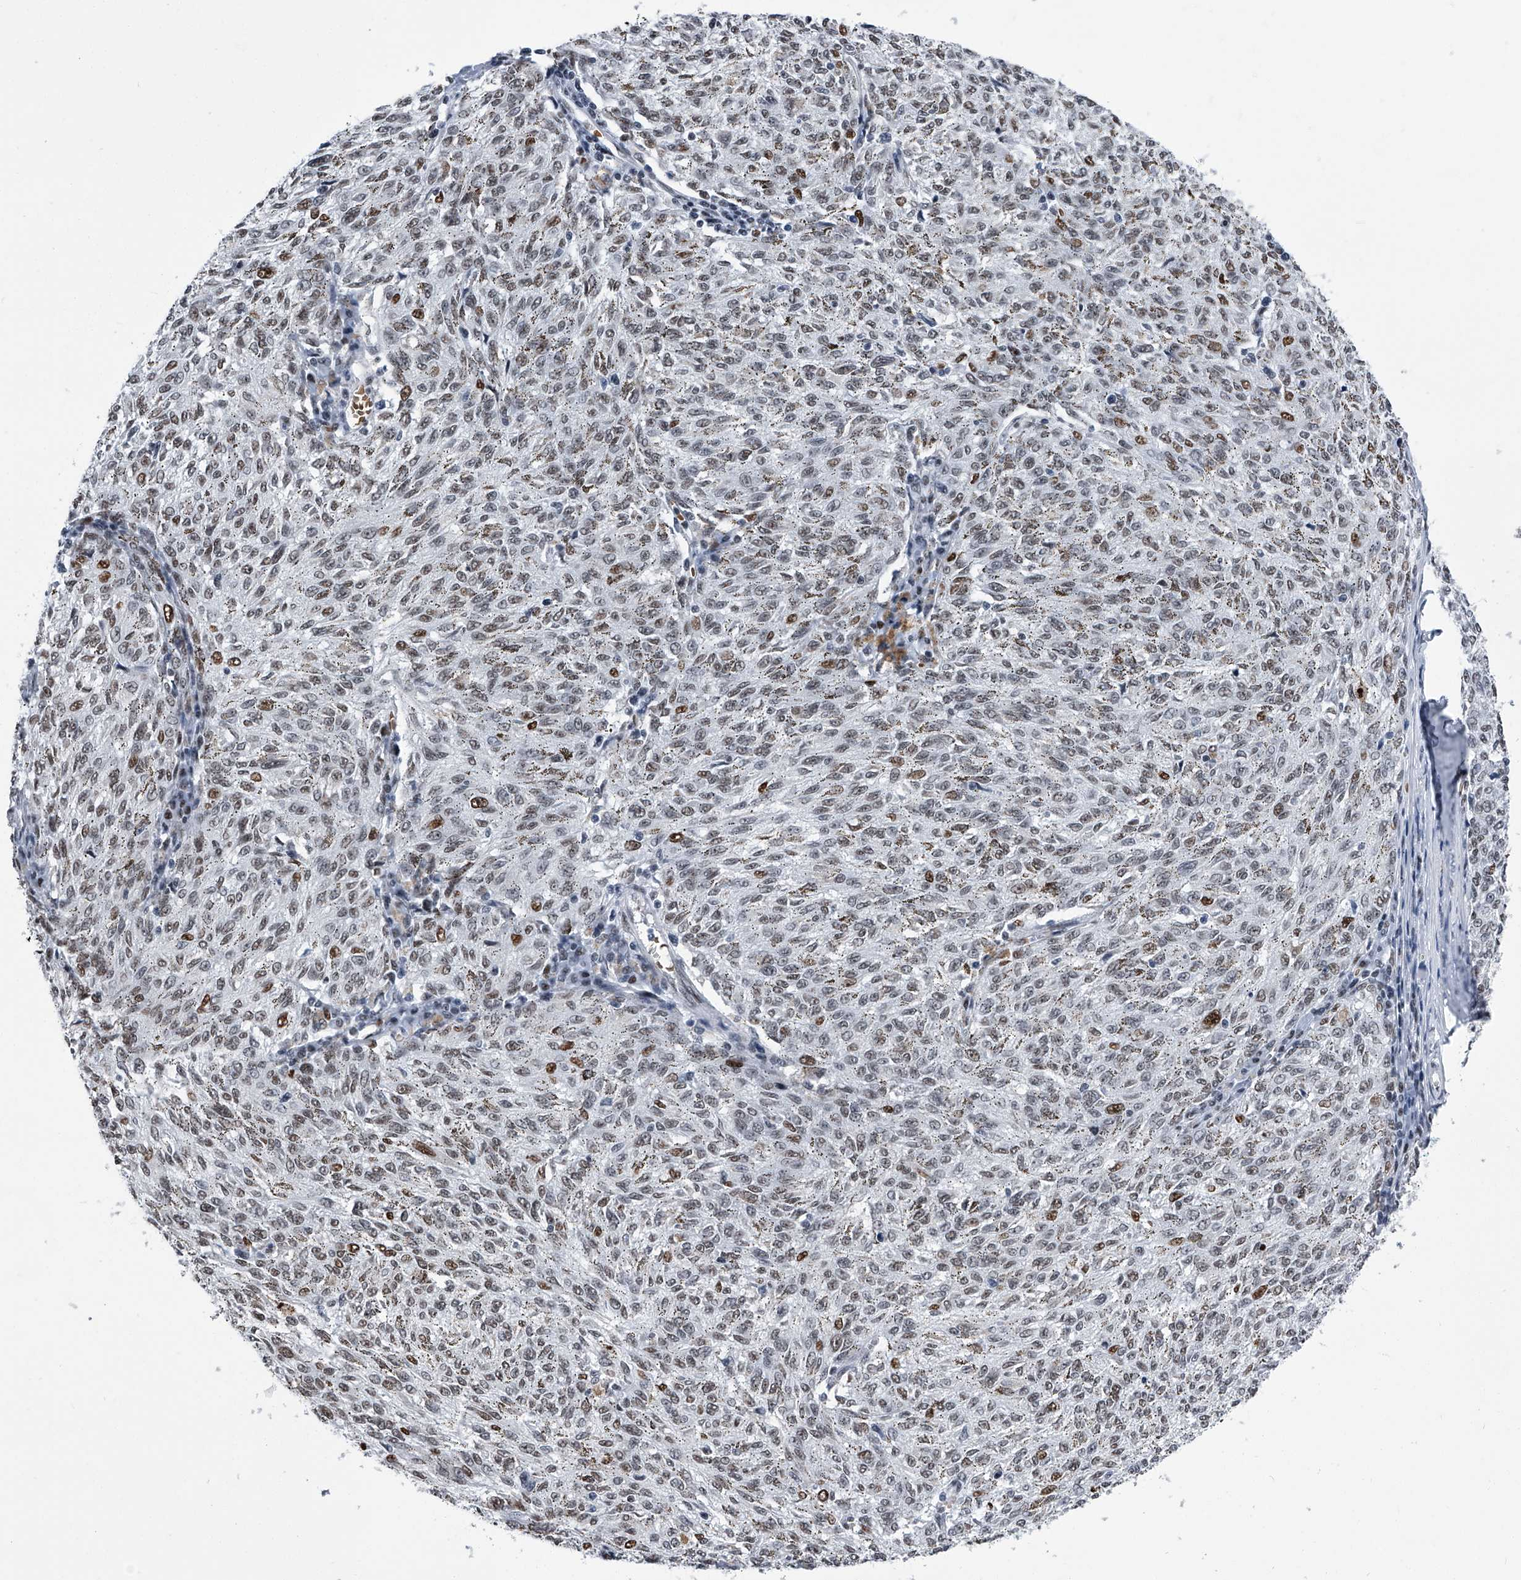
{"staining": {"intensity": "moderate", "quantity": "<25%", "location": "nuclear"}, "tissue": "melanoma", "cell_type": "Tumor cells", "image_type": "cancer", "snomed": [{"axis": "morphology", "description": "Malignant melanoma, NOS"}, {"axis": "topography", "description": "Skin"}], "caption": "Immunohistochemical staining of human malignant melanoma shows low levels of moderate nuclear positivity in approximately <25% of tumor cells.", "gene": "SIM2", "patient": {"sex": "female", "age": 72}}